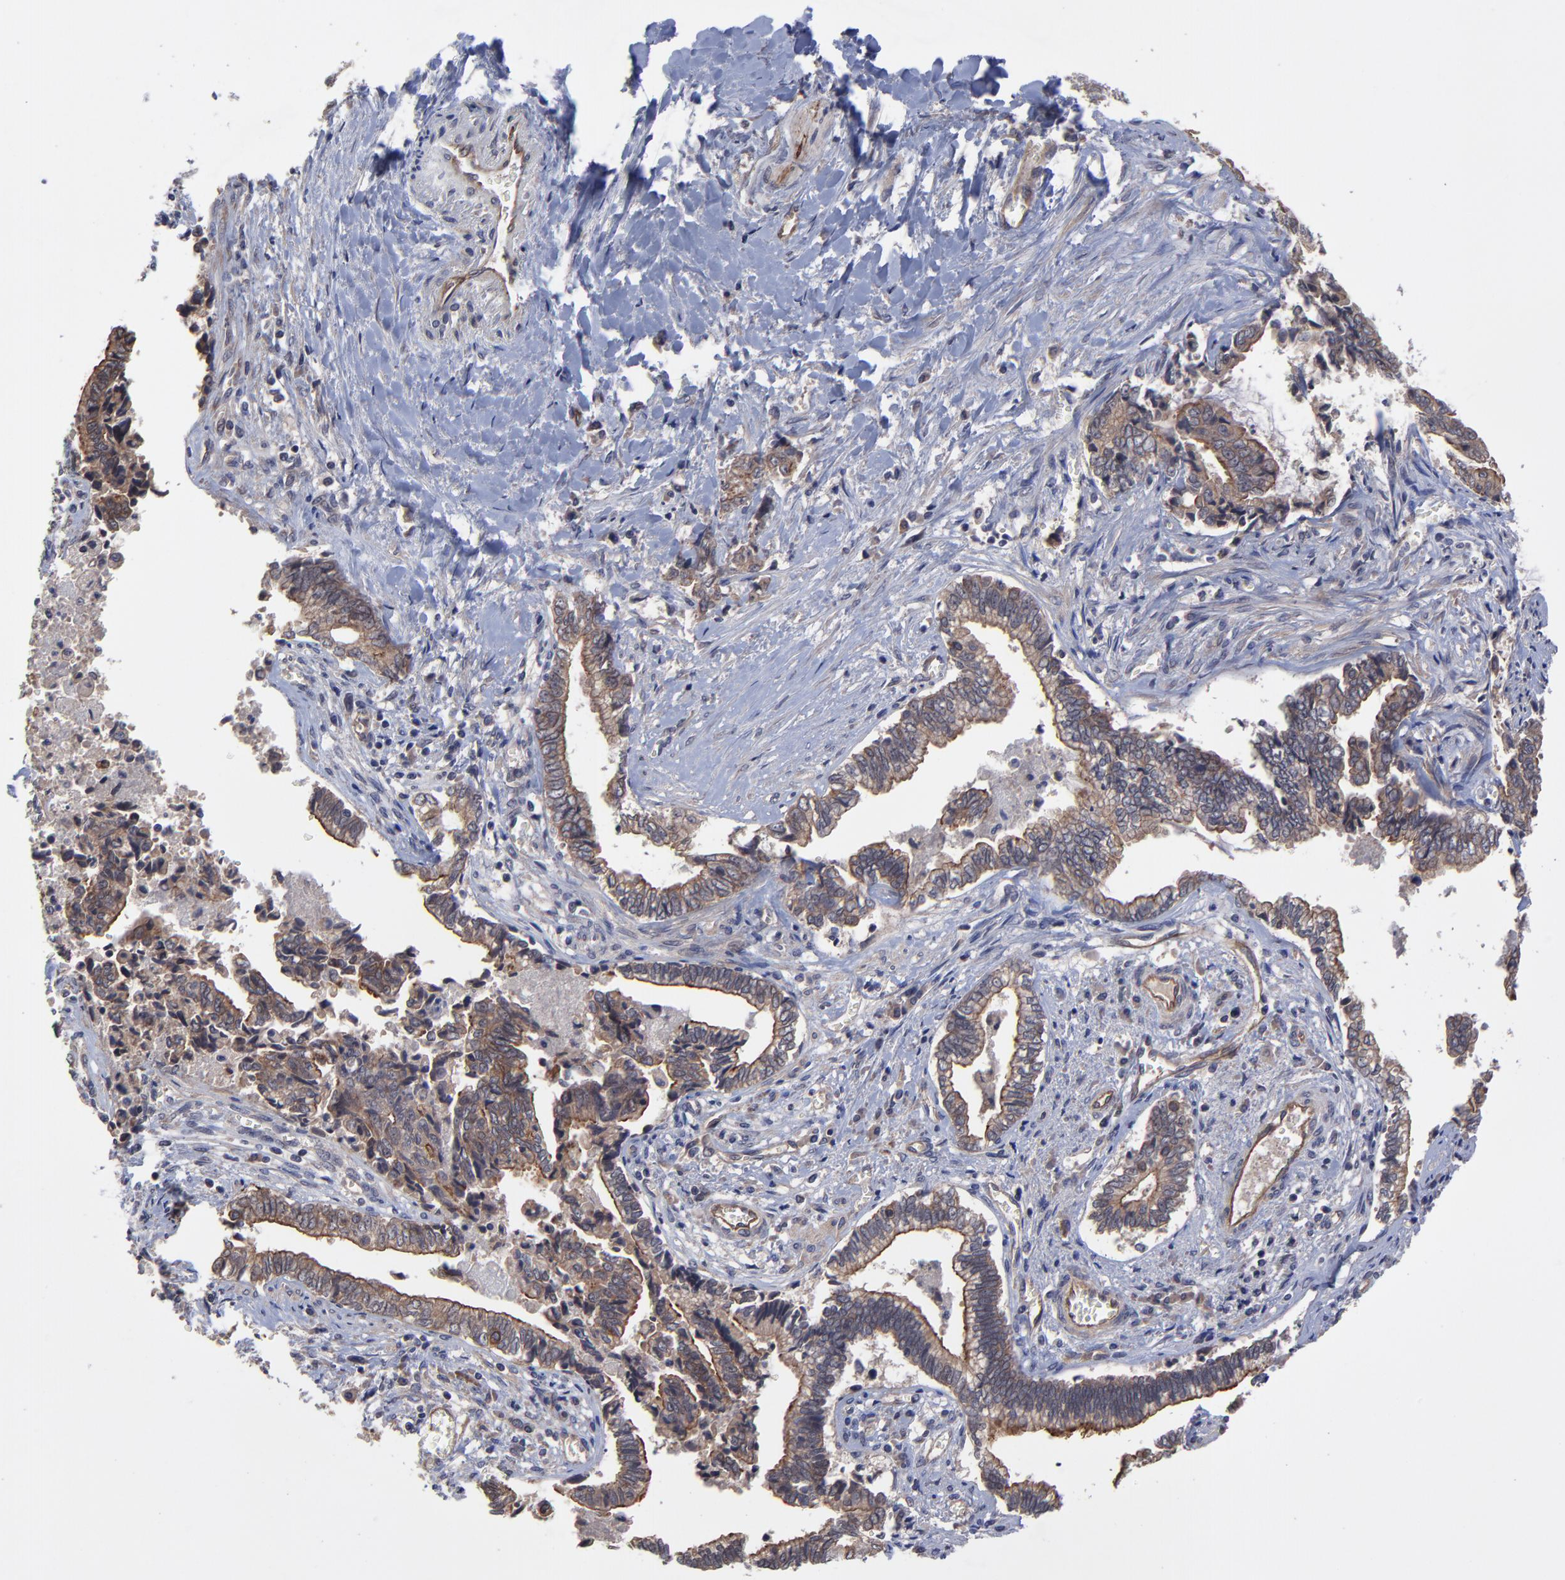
{"staining": {"intensity": "moderate", "quantity": ">75%", "location": "cytoplasmic/membranous"}, "tissue": "liver cancer", "cell_type": "Tumor cells", "image_type": "cancer", "snomed": [{"axis": "morphology", "description": "Cholangiocarcinoma"}, {"axis": "topography", "description": "Liver"}], "caption": "Immunohistochemistry image of human cholangiocarcinoma (liver) stained for a protein (brown), which demonstrates medium levels of moderate cytoplasmic/membranous staining in approximately >75% of tumor cells.", "gene": "ZNF780B", "patient": {"sex": "male", "age": 57}}